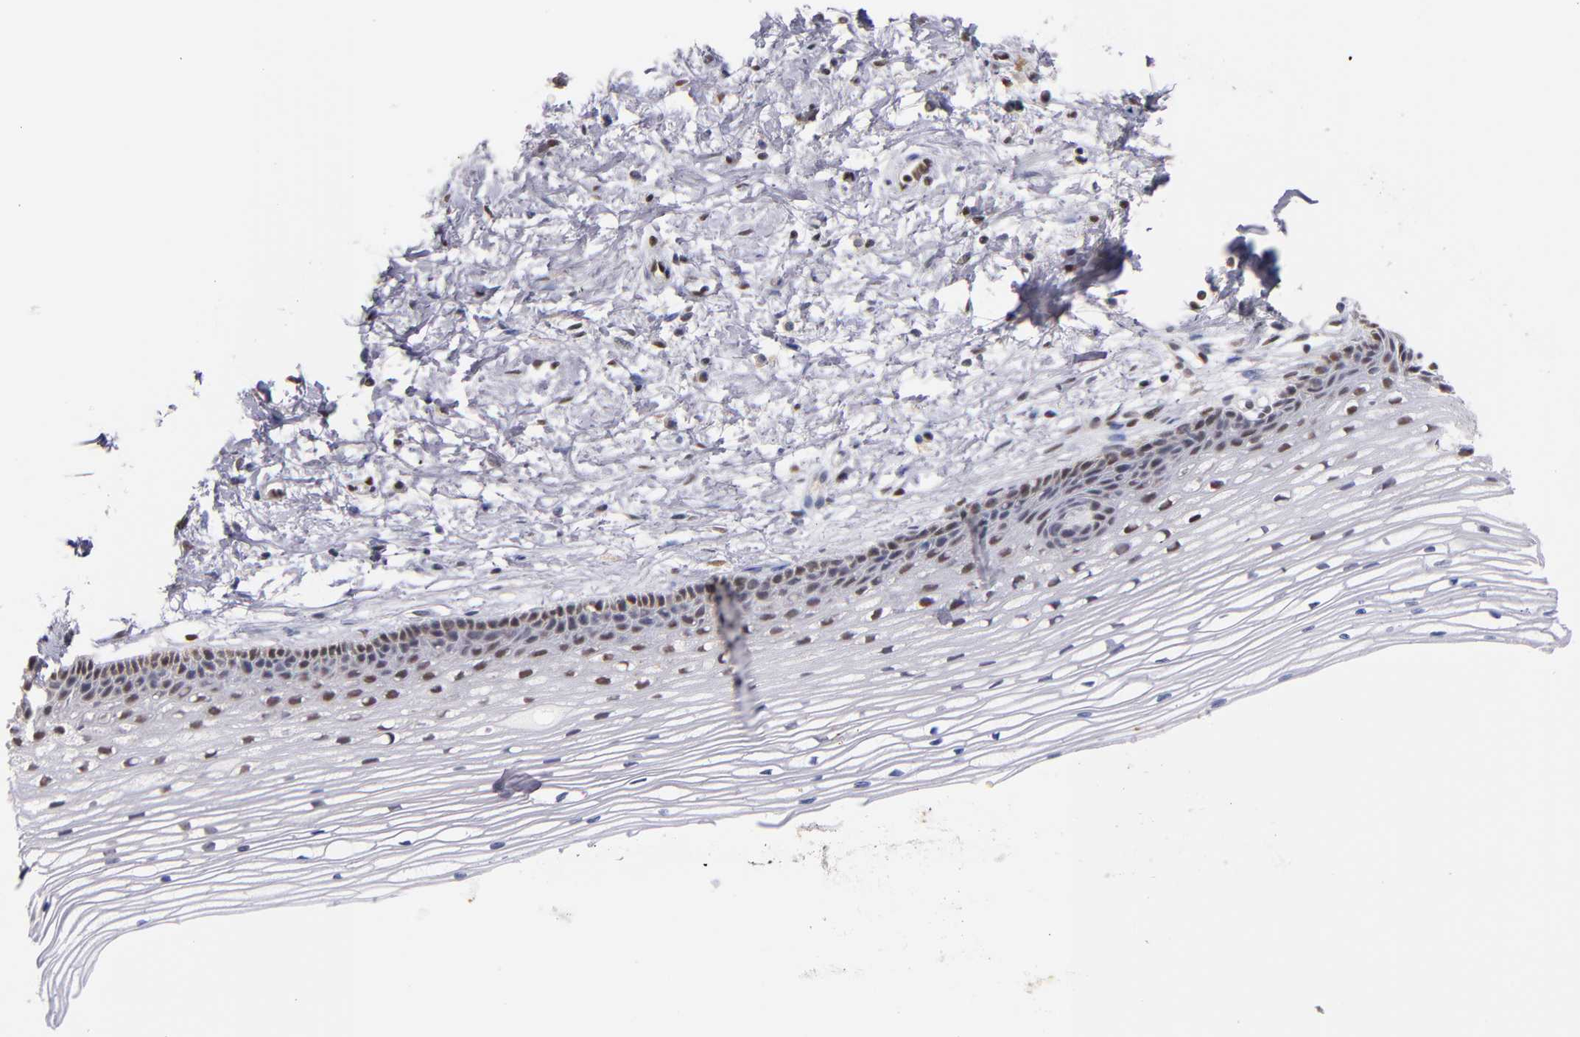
{"staining": {"intensity": "weak", "quantity": "<25%", "location": "cytoplasmic/membranous,nuclear"}, "tissue": "cervix", "cell_type": "Glandular cells", "image_type": "normal", "snomed": [{"axis": "morphology", "description": "Normal tissue, NOS"}, {"axis": "topography", "description": "Cervix"}], "caption": "DAB immunohistochemical staining of unremarkable cervix demonstrates no significant staining in glandular cells.", "gene": "SRF", "patient": {"sex": "female", "age": 77}}